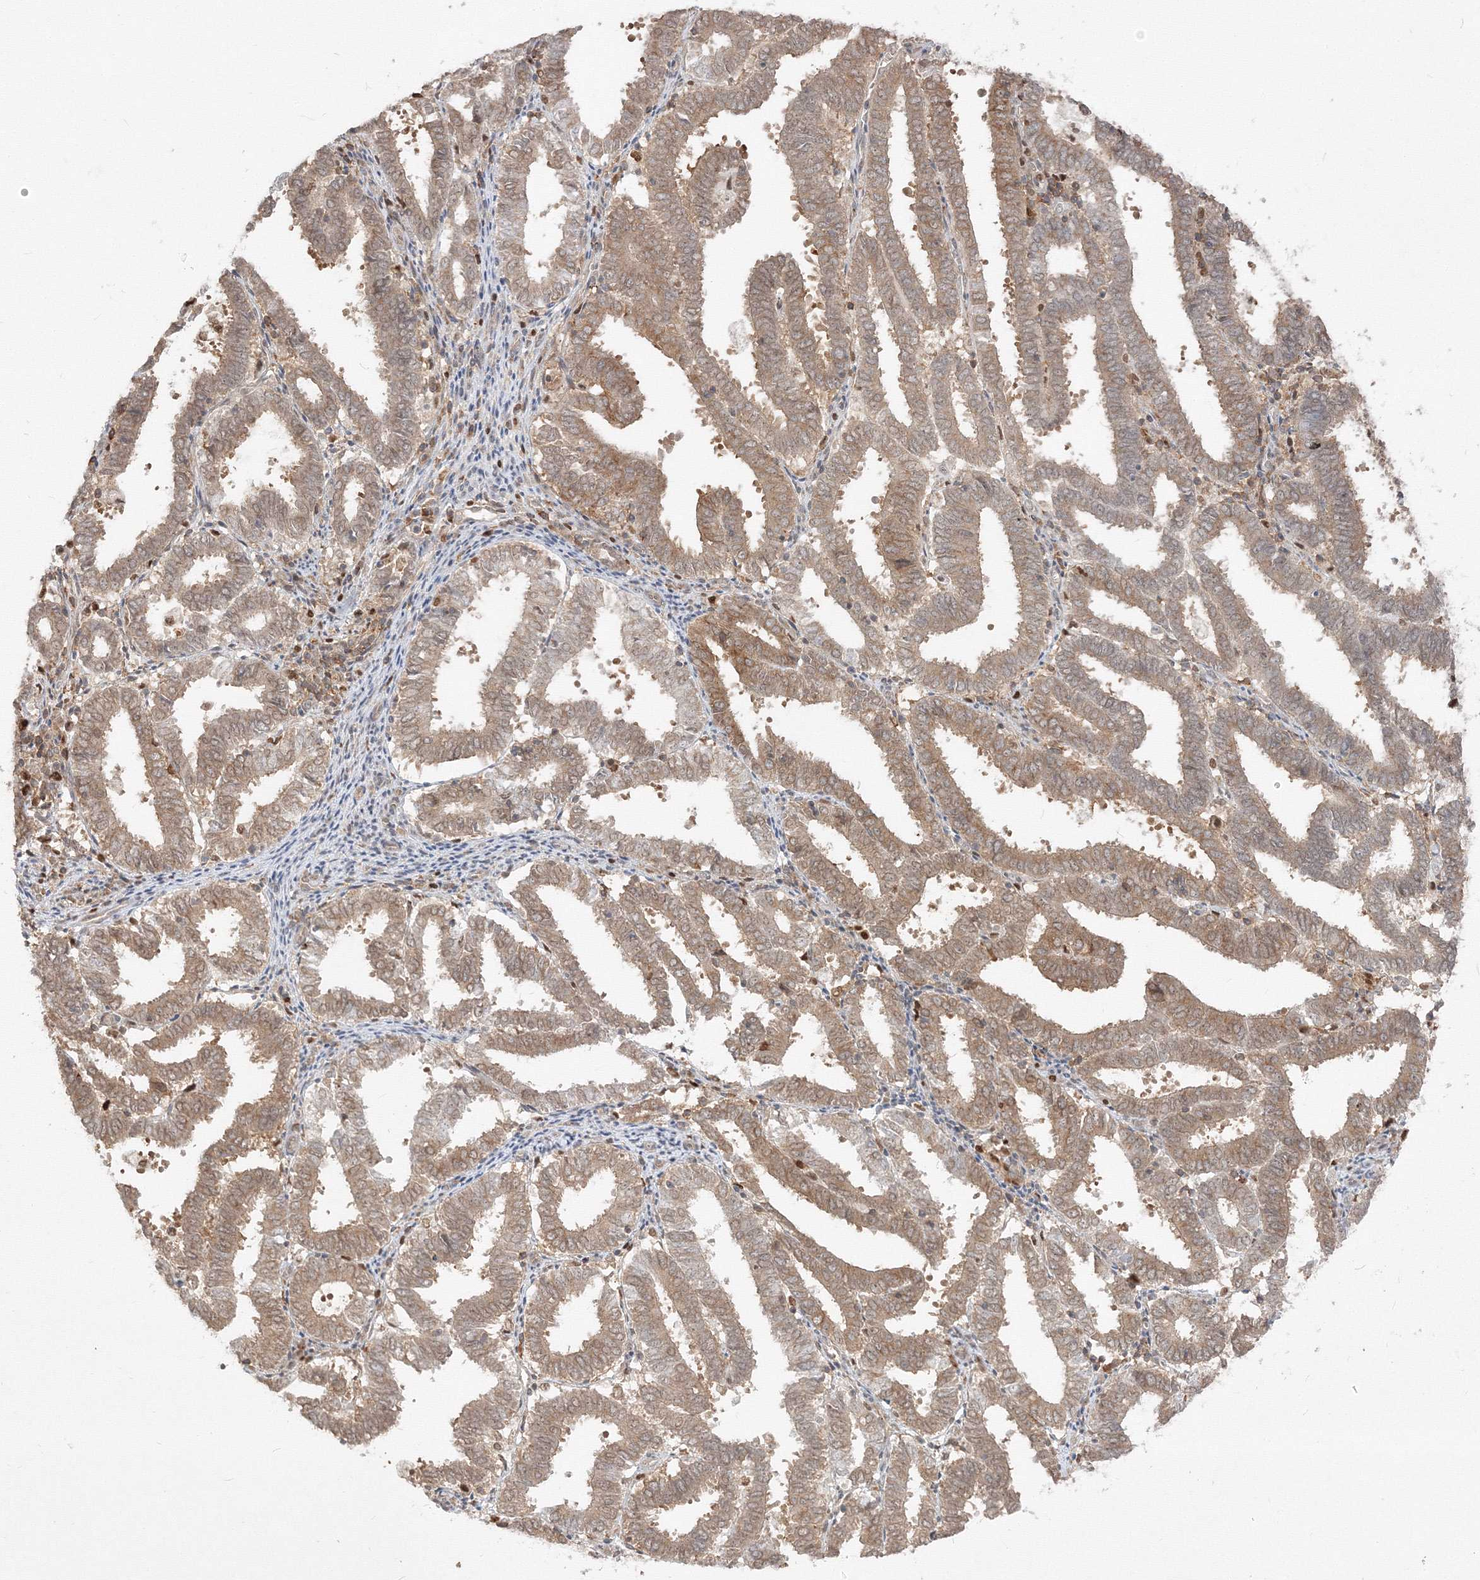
{"staining": {"intensity": "moderate", "quantity": ">75%", "location": "cytoplasmic/membranous"}, "tissue": "endometrial cancer", "cell_type": "Tumor cells", "image_type": "cancer", "snomed": [{"axis": "morphology", "description": "Adenocarcinoma, NOS"}, {"axis": "topography", "description": "Uterus"}], "caption": "Protein expression analysis of endometrial cancer (adenocarcinoma) demonstrates moderate cytoplasmic/membranous expression in approximately >75% of tumor cells.", "gene": "TMEM50B", "patient": {"sex": "female", "age": 83}}